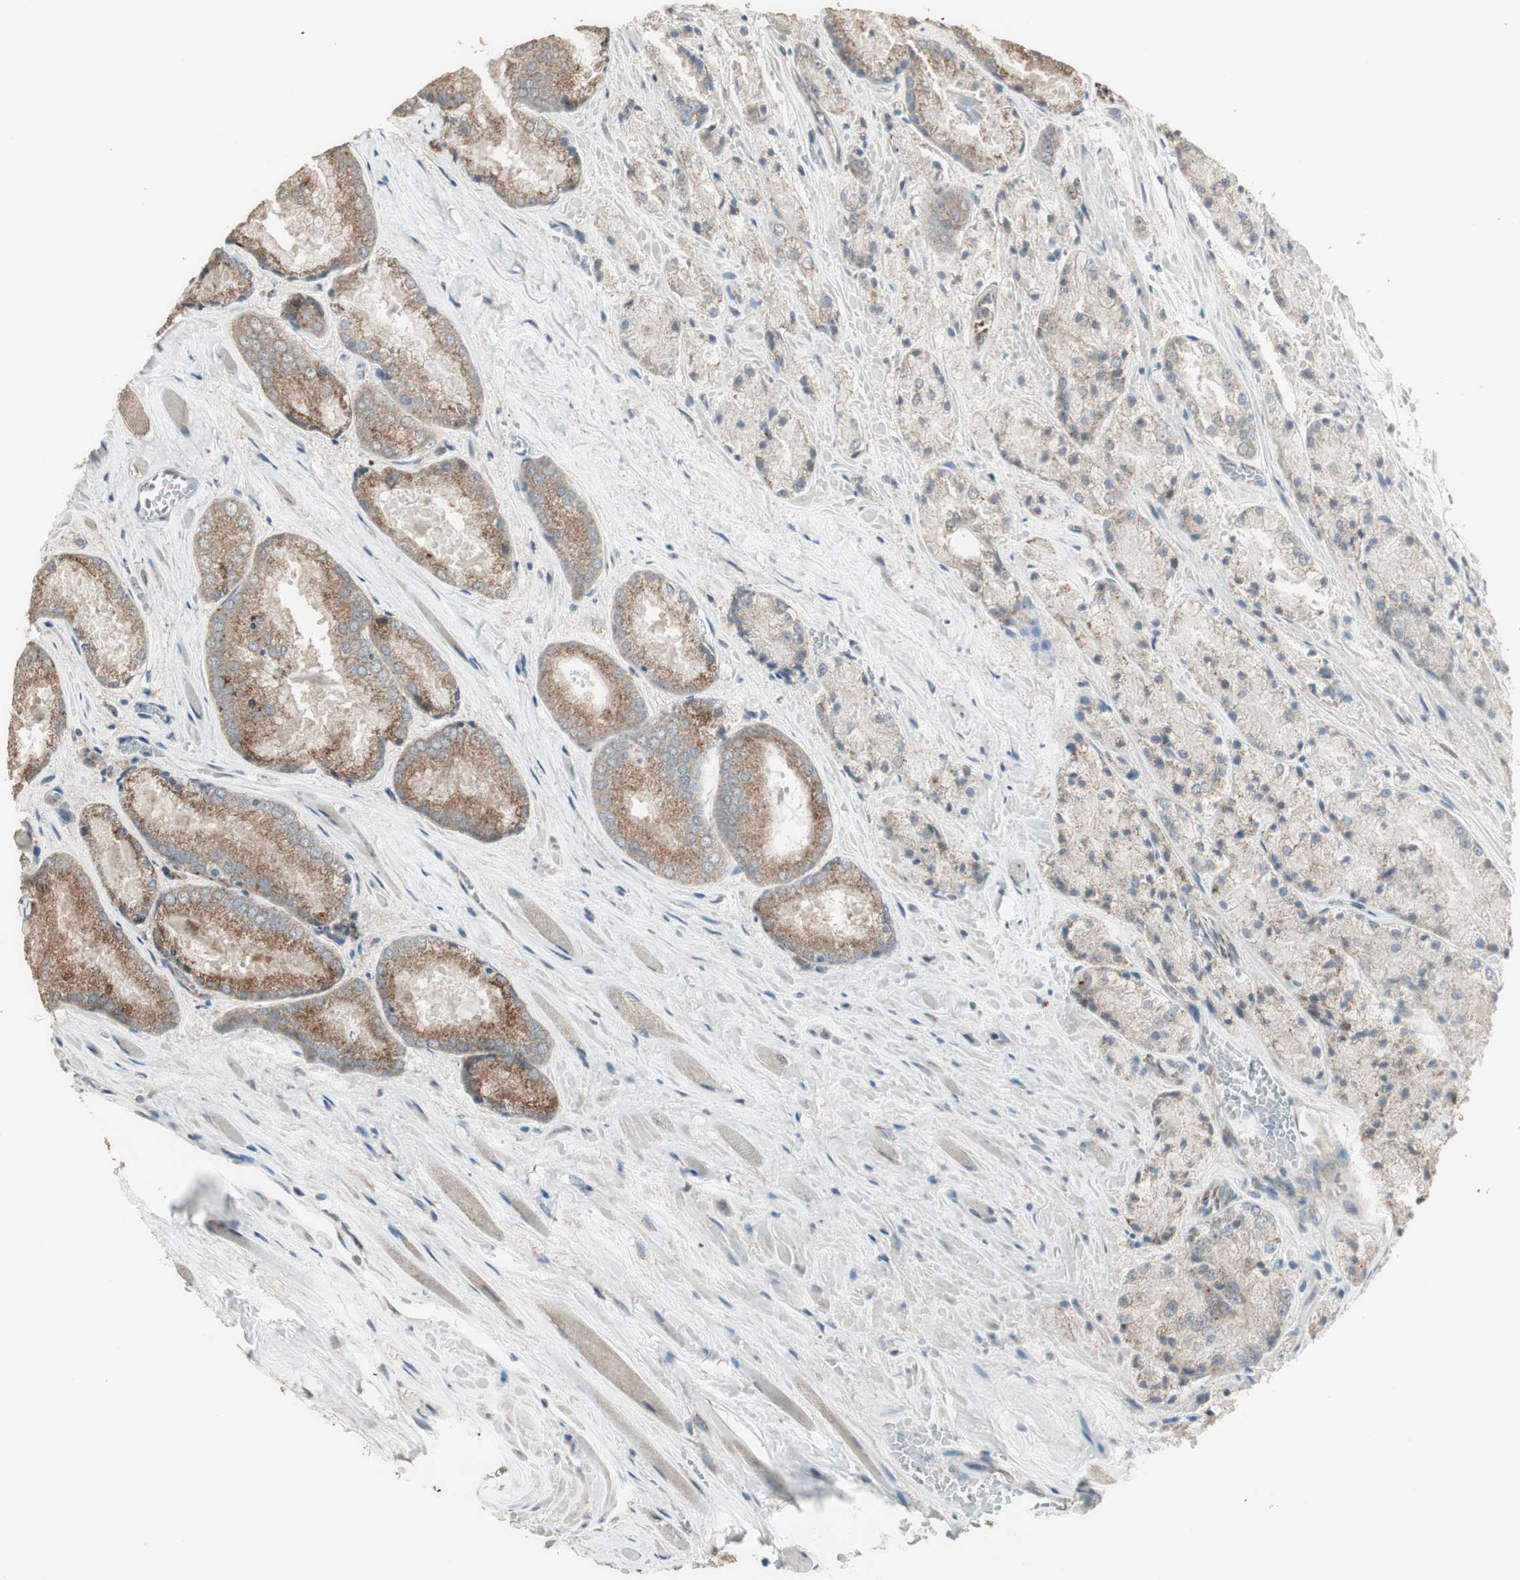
{"staining": {"intensity": "moderate", "quantity": ">75%", "location": "cytoplasmic/membranous"}, "tissue": "prostate cancer", "cell_type": "Tumor cells", "image_type": "cancer", "snomed": [{"axis": "morphology", "description": "Adenocarcinoma, Low grade"}, {"axis": "topography", "description": "Prostate"}], "caption": "Human prostate cancer stained for a protein (brown) demonstrates moderate cytoplasmic/membranous positive positivity in approximately >75% of tumor cells.", "gene": "RARRES1", "patient": {"sex": "male", "age": 64}}